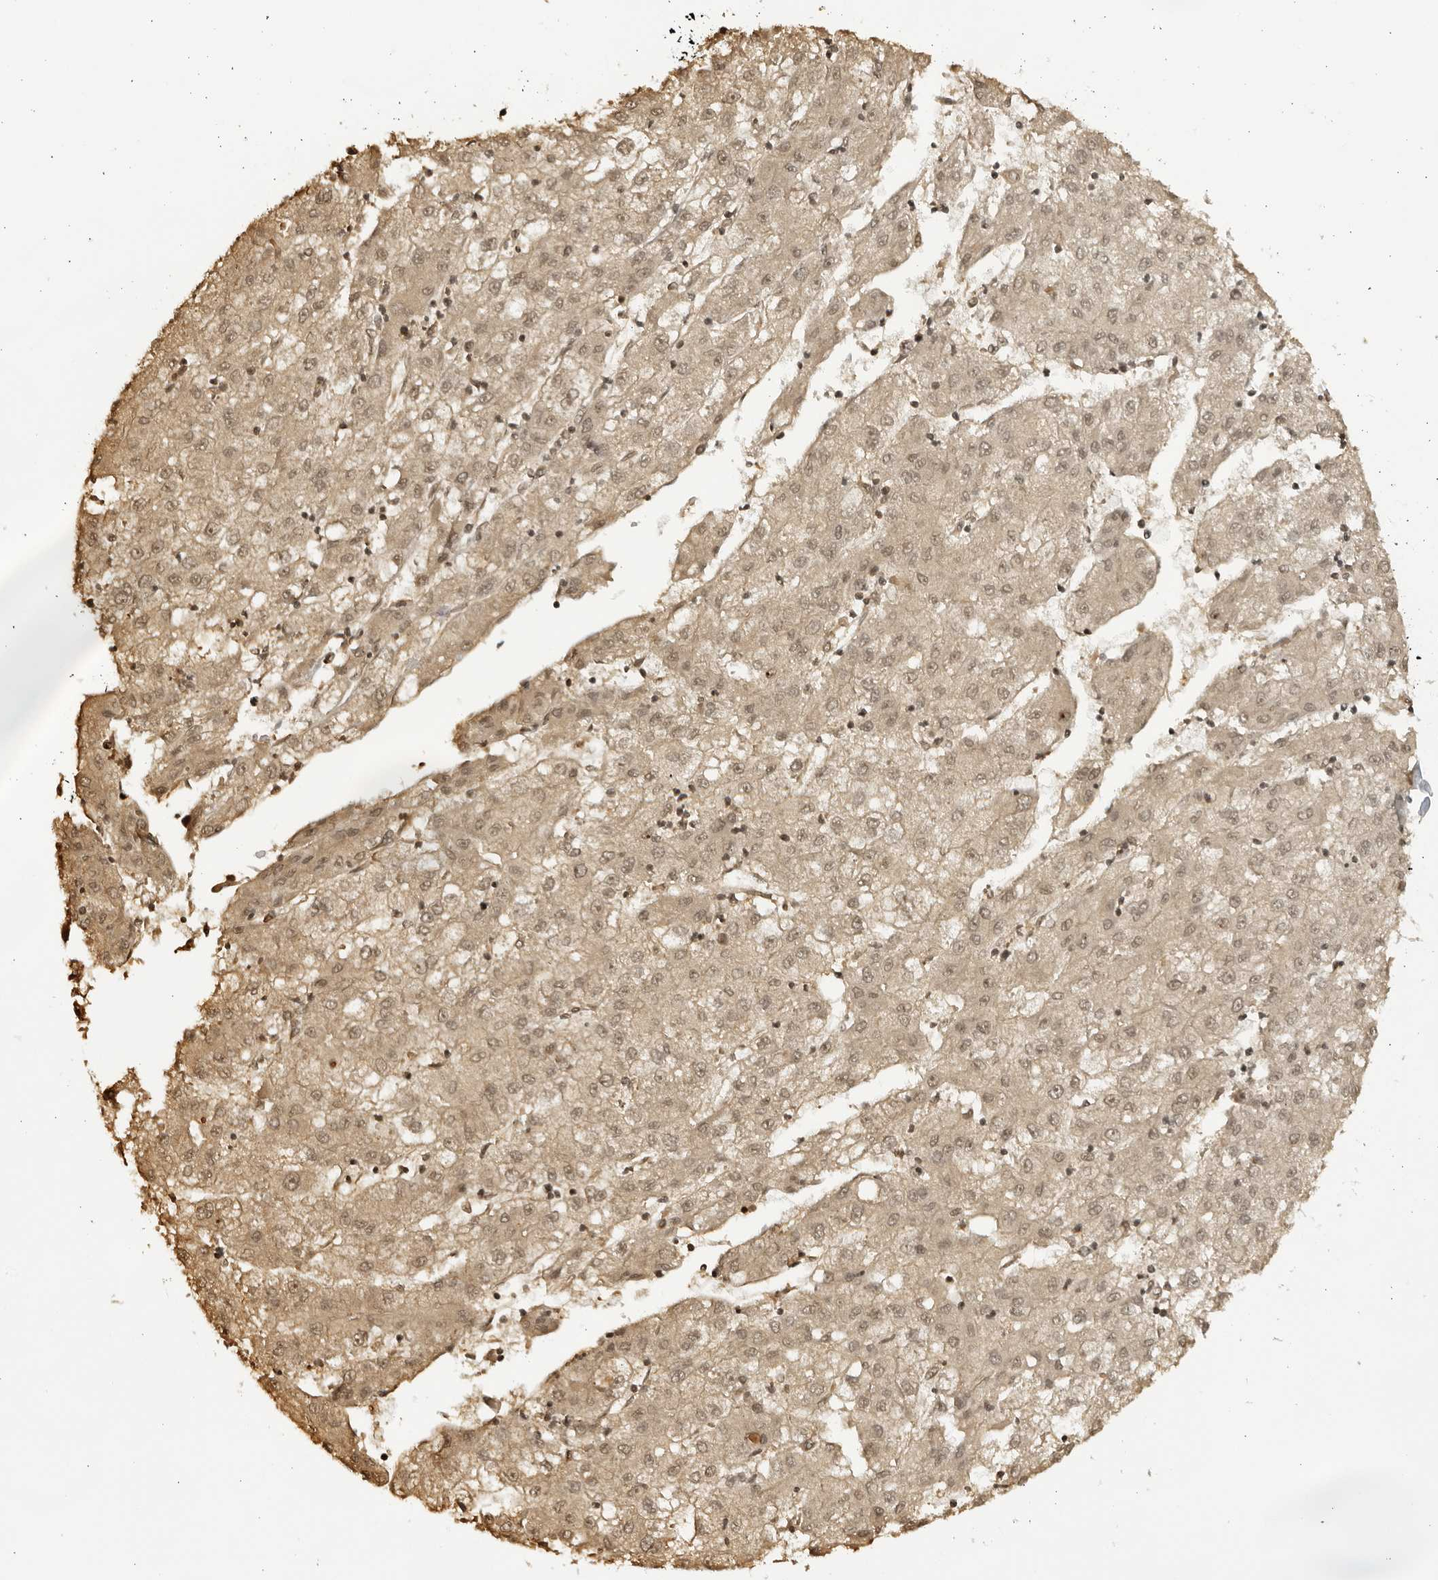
{"staining": {"intensity": "weak", "quantity": ">75%", "location": "cytoplasmic/membranous,nuclear"}, "tissue": "liver cancer", "cell_type": "Tumor cells", "image_type": "cancer", "snomed": [{"axis": "morphology", "description": "Carcinoma, Hepatocellular, NOS"}, {"axis": "topography", "description": "Liver"}], "caption": "Liver hepatocellular carcinoma stained with a protein marker exhibits weak staining in tumor cells.", "gene": "RASGEF1C", "patient": {"sex": "male", "age": 72}}